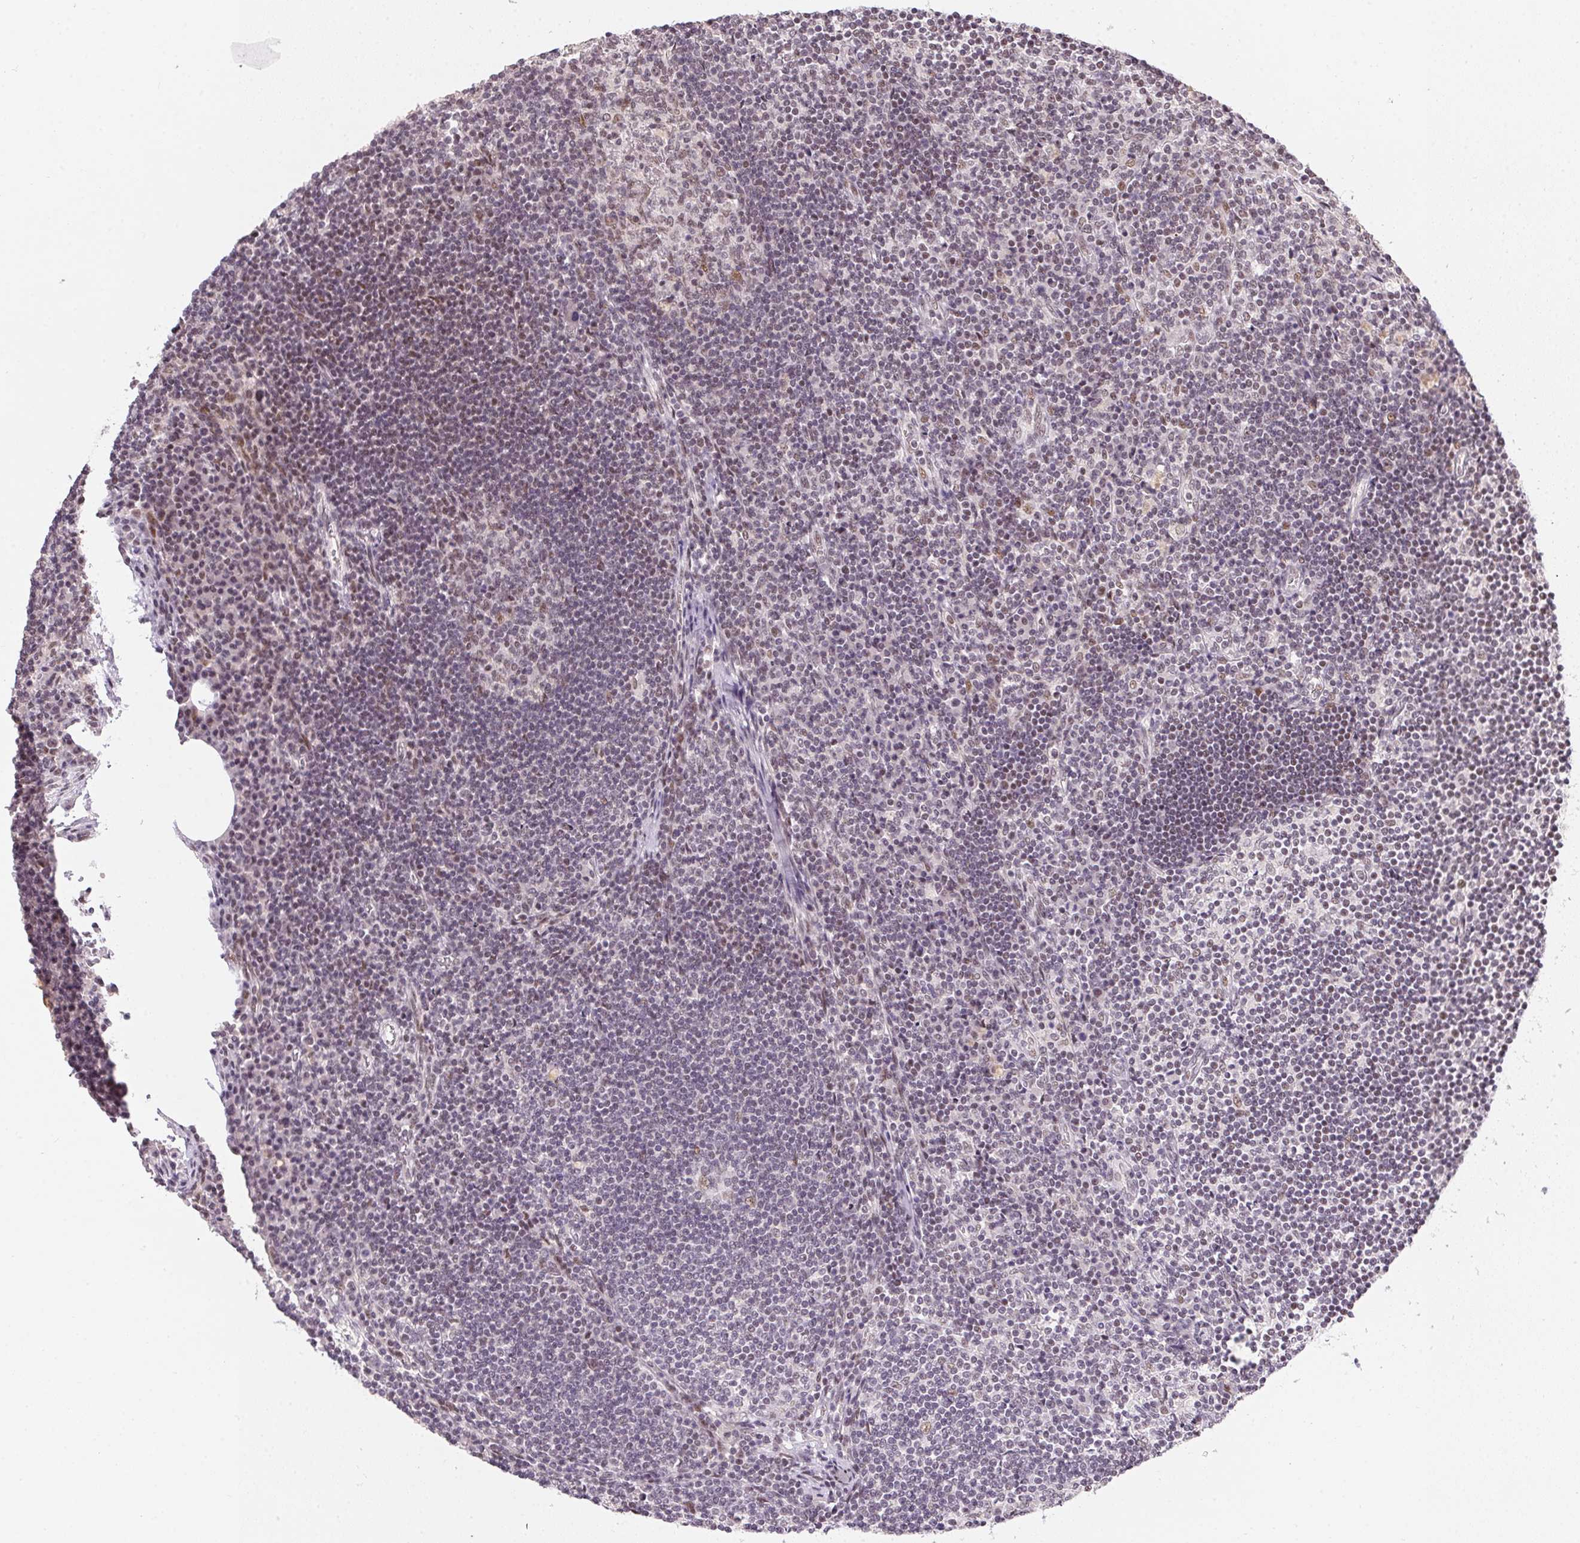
{"staining": {"intensity": "negative", "quantity": "none", "location": "none"}, "tissue": "lymph node", "cell_type": "Germinal center cells", "image_type": "normal", "snomed": [{"axis": "morphology", "description": "Normal tissue, NOS"}, {"axis": "topography", "description": "Lymph node"}], "caption": "Immunohistochemistry (IHC) micrograph of normal lymph node: lymph node stained with DAB demonstrates no significant protein positivity in germinal center cells.", "gene": "KDM4D", "patient": {"sex": "male", "age": 67}}